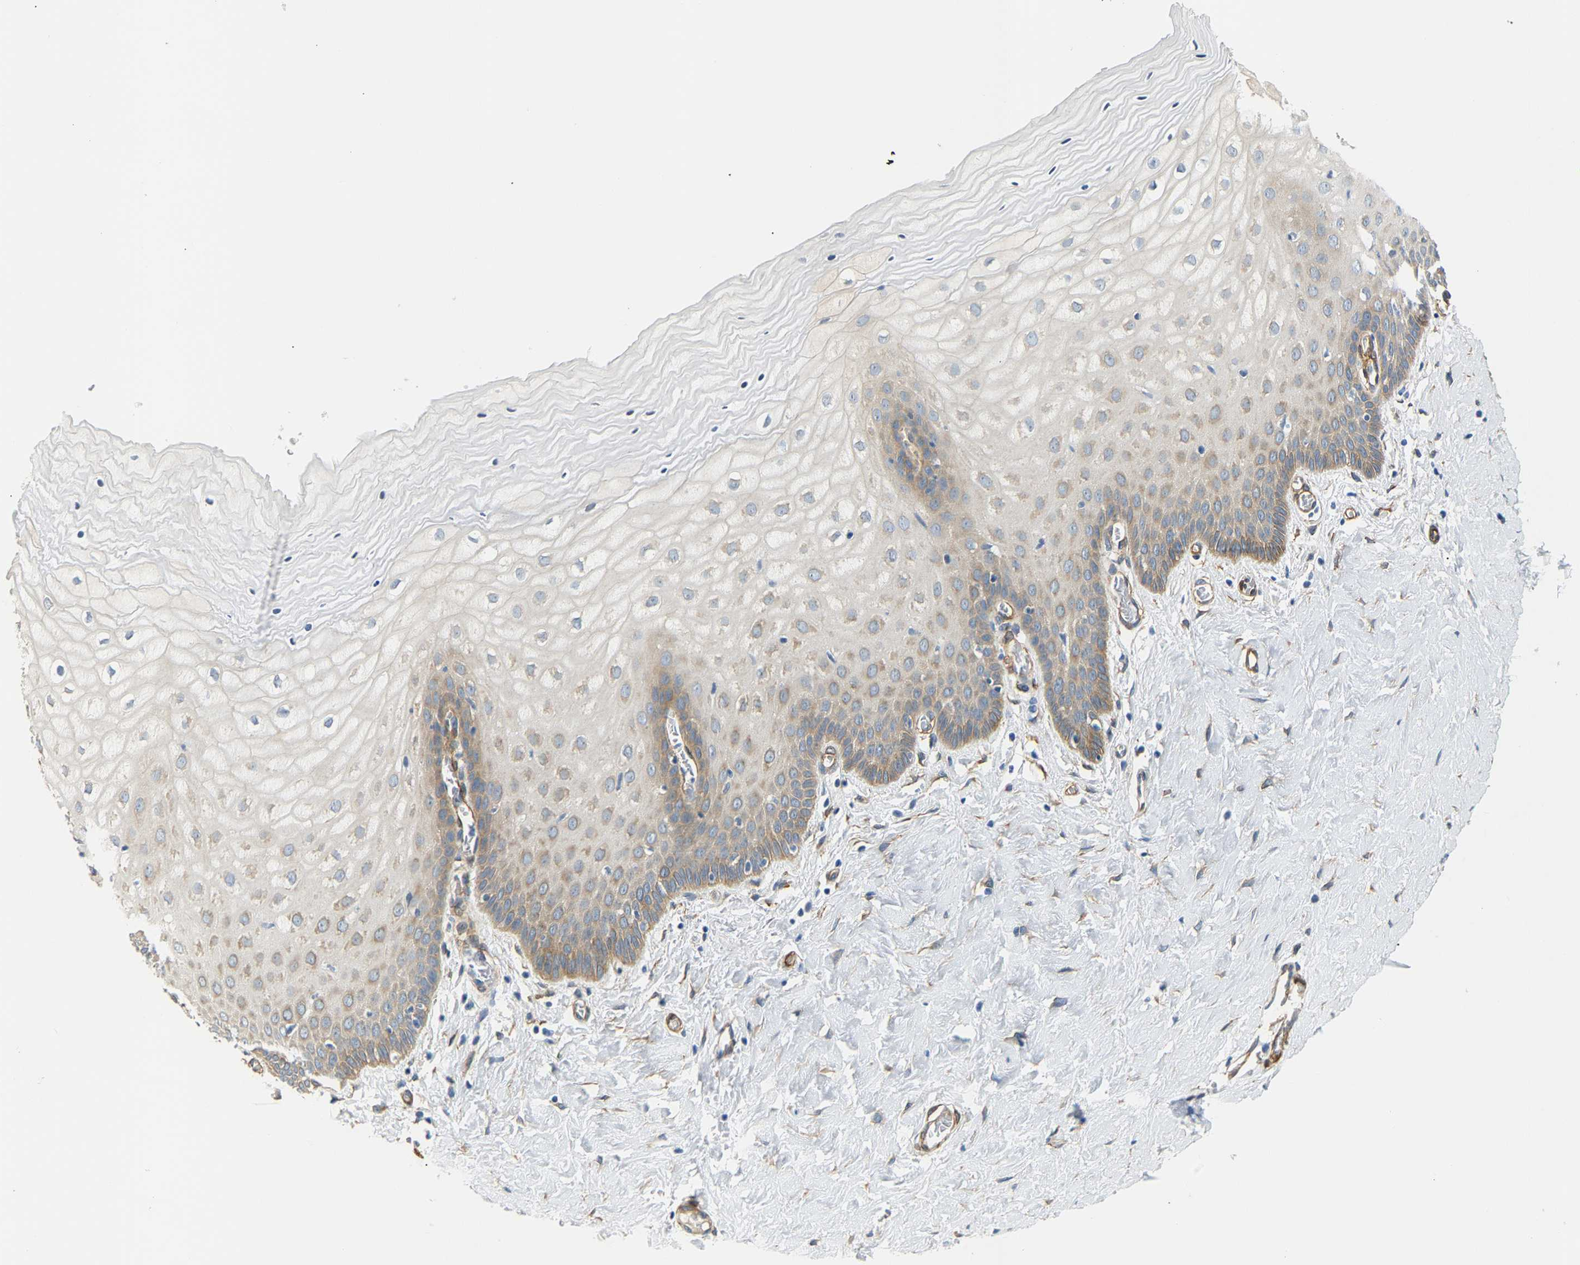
{"staining": {"intensity": "weak", "quantity": "25%-75%", "location": "cytoplasmic/membranous"}, "tissue": "cervix", "cell_type": "Glandular cells", "image_type": "normal", "snomed": [{"axis": "morphology", "description": "Normal tissue, NOS"}, {"axis": "topography", "description": "Cervix"}], "caption": "Human cervix stained with a brown dye displays weak cytoplasmic/membranous positive positivity in approximately 25%-75% of glandular cells.", "gene": "PAWR", "patient": {"sex": "female", "age": 55}}